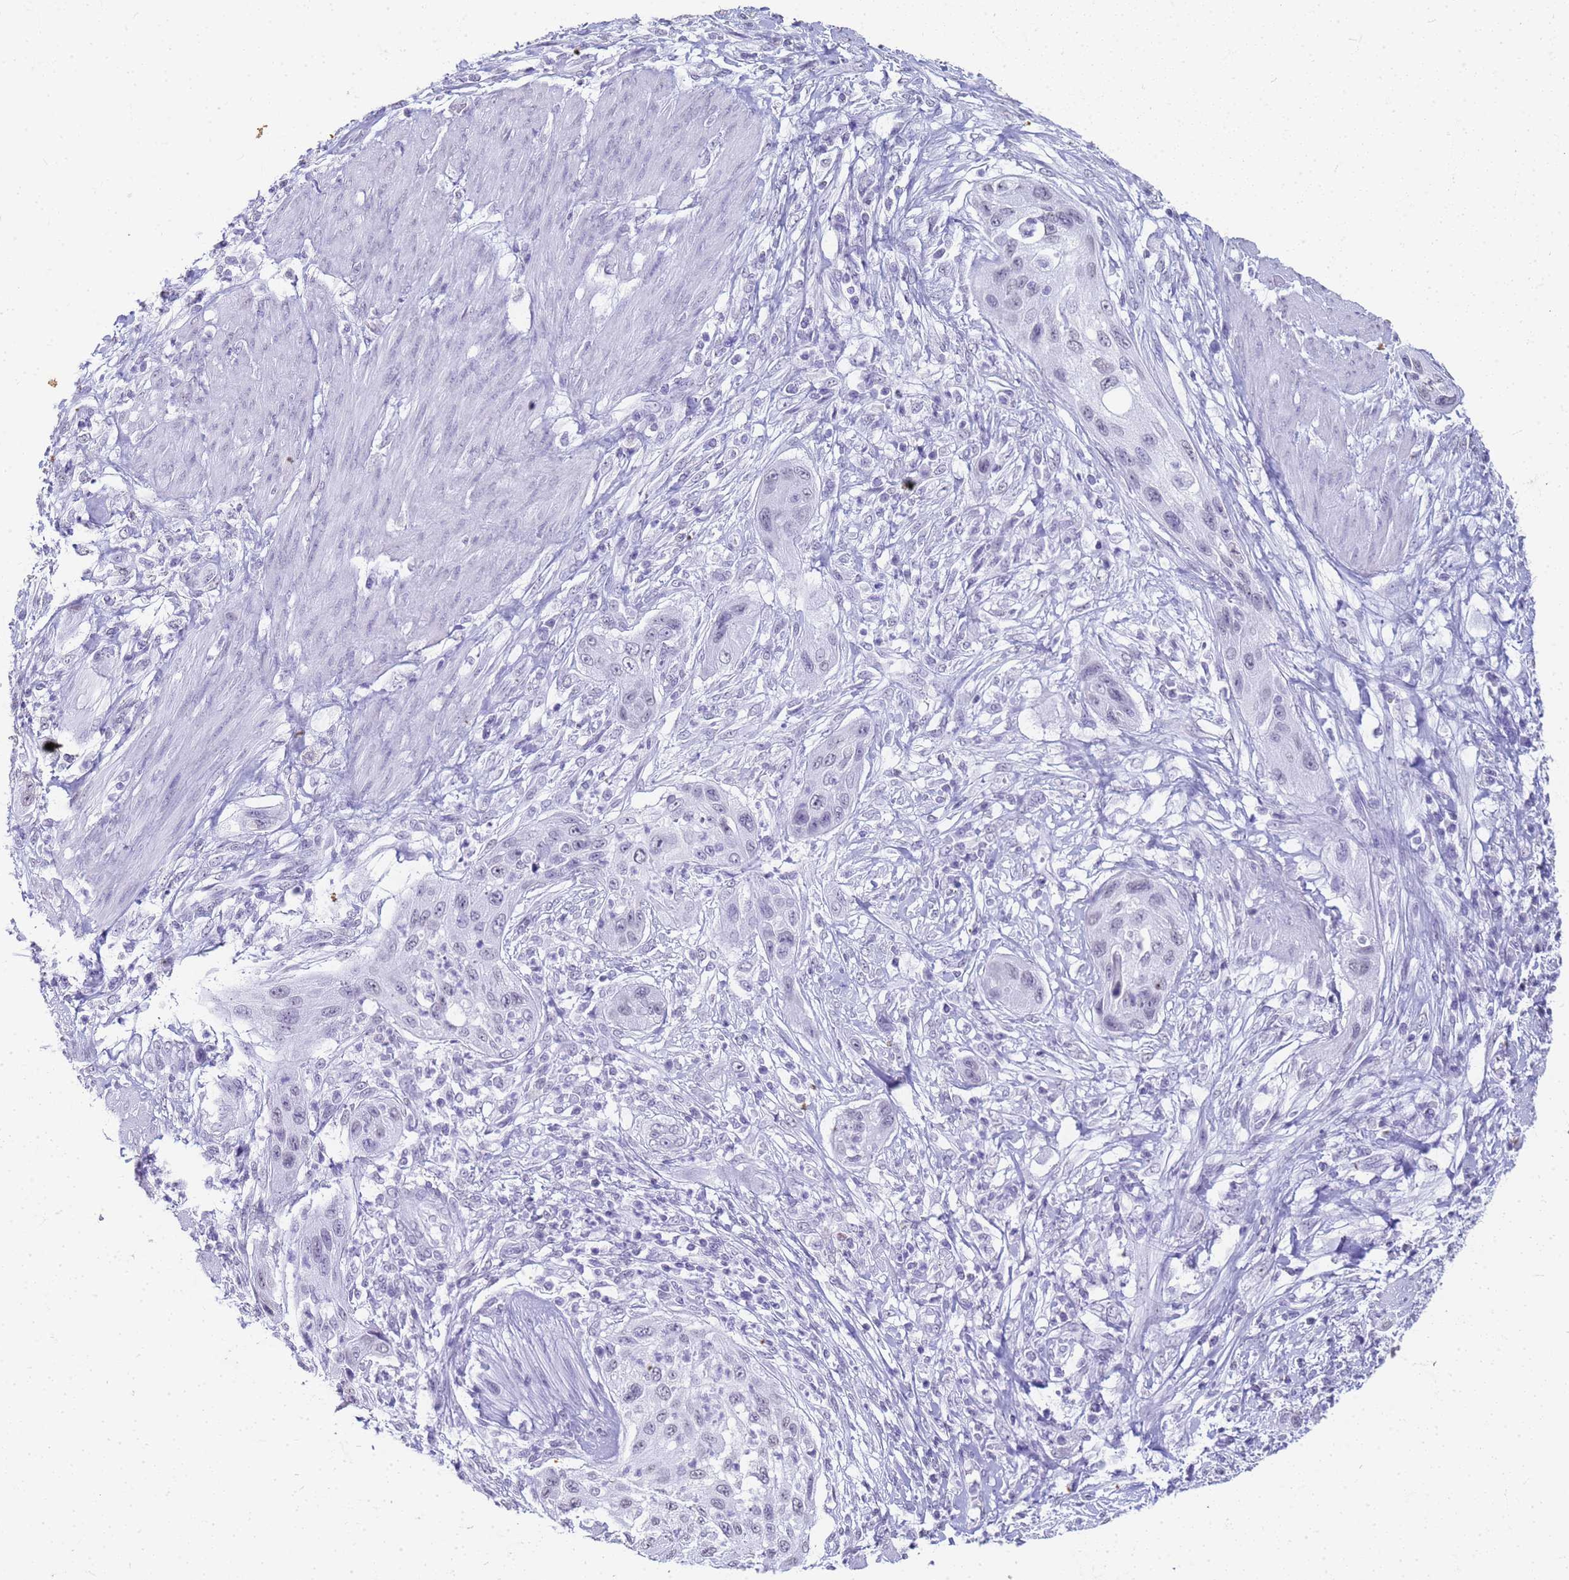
{"staining": {"intensity": "negative", "quantity": "none", "location": "none"}, "tissue": "cervical cancer", "cell_type": "Tumor cells", "image_type": "cancer", "snomed": [{"axis": "morphology", "description": "Squamous cell carcinoma, NOS"}, {"axis": "topography", "description": "Cervix"}], "caption": "Protein analysis of squamous cell carcinoma (cervical) reveals no significant positivity in tumor cells. The staining was performed using DAB to visualize the protein expression in brown, while the nuclei were stained in blue with hematoxylin (Magnification: 20x).", "gene": "SLC7A9", "patient": {"sex": "female", "age": 42}}